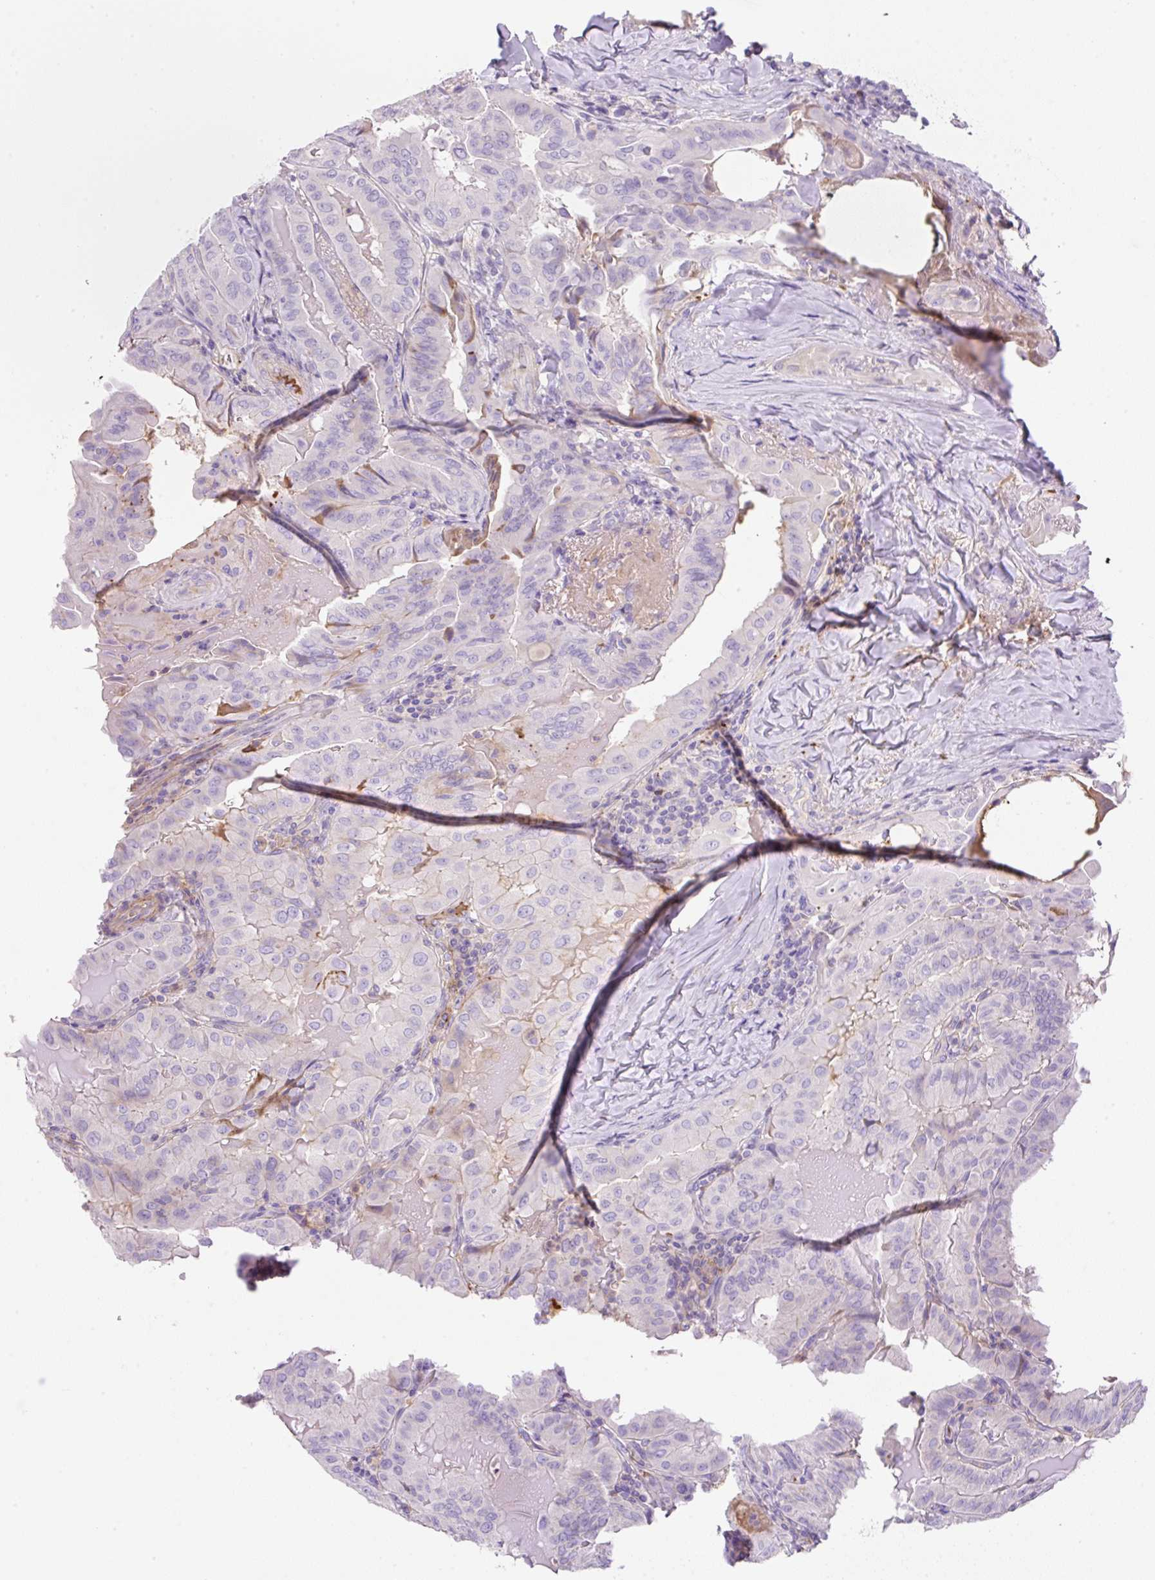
{"staining": {"intensity": "negative", "quantity": "none", "location": "none"}, "tissue": "thyroid cancer", "cell_type": "Tumor cells", "image_type": "cancer", "snomed": [{"axis": "morphology", "description": "Papillary adenocarcinoma, NOS"}, {"axis": "topography", "description": "Thyroid gland"}], "caption": "This image is of thyroid cancer (papillary adenocarcinoma) stained with immunohistochemistry to label a protein in brown with the nuclei are counter-stained blue. There is no staining in tumor cells.", "gene": "TDRD15", "patient": {"sex": "female", "age": 68}}